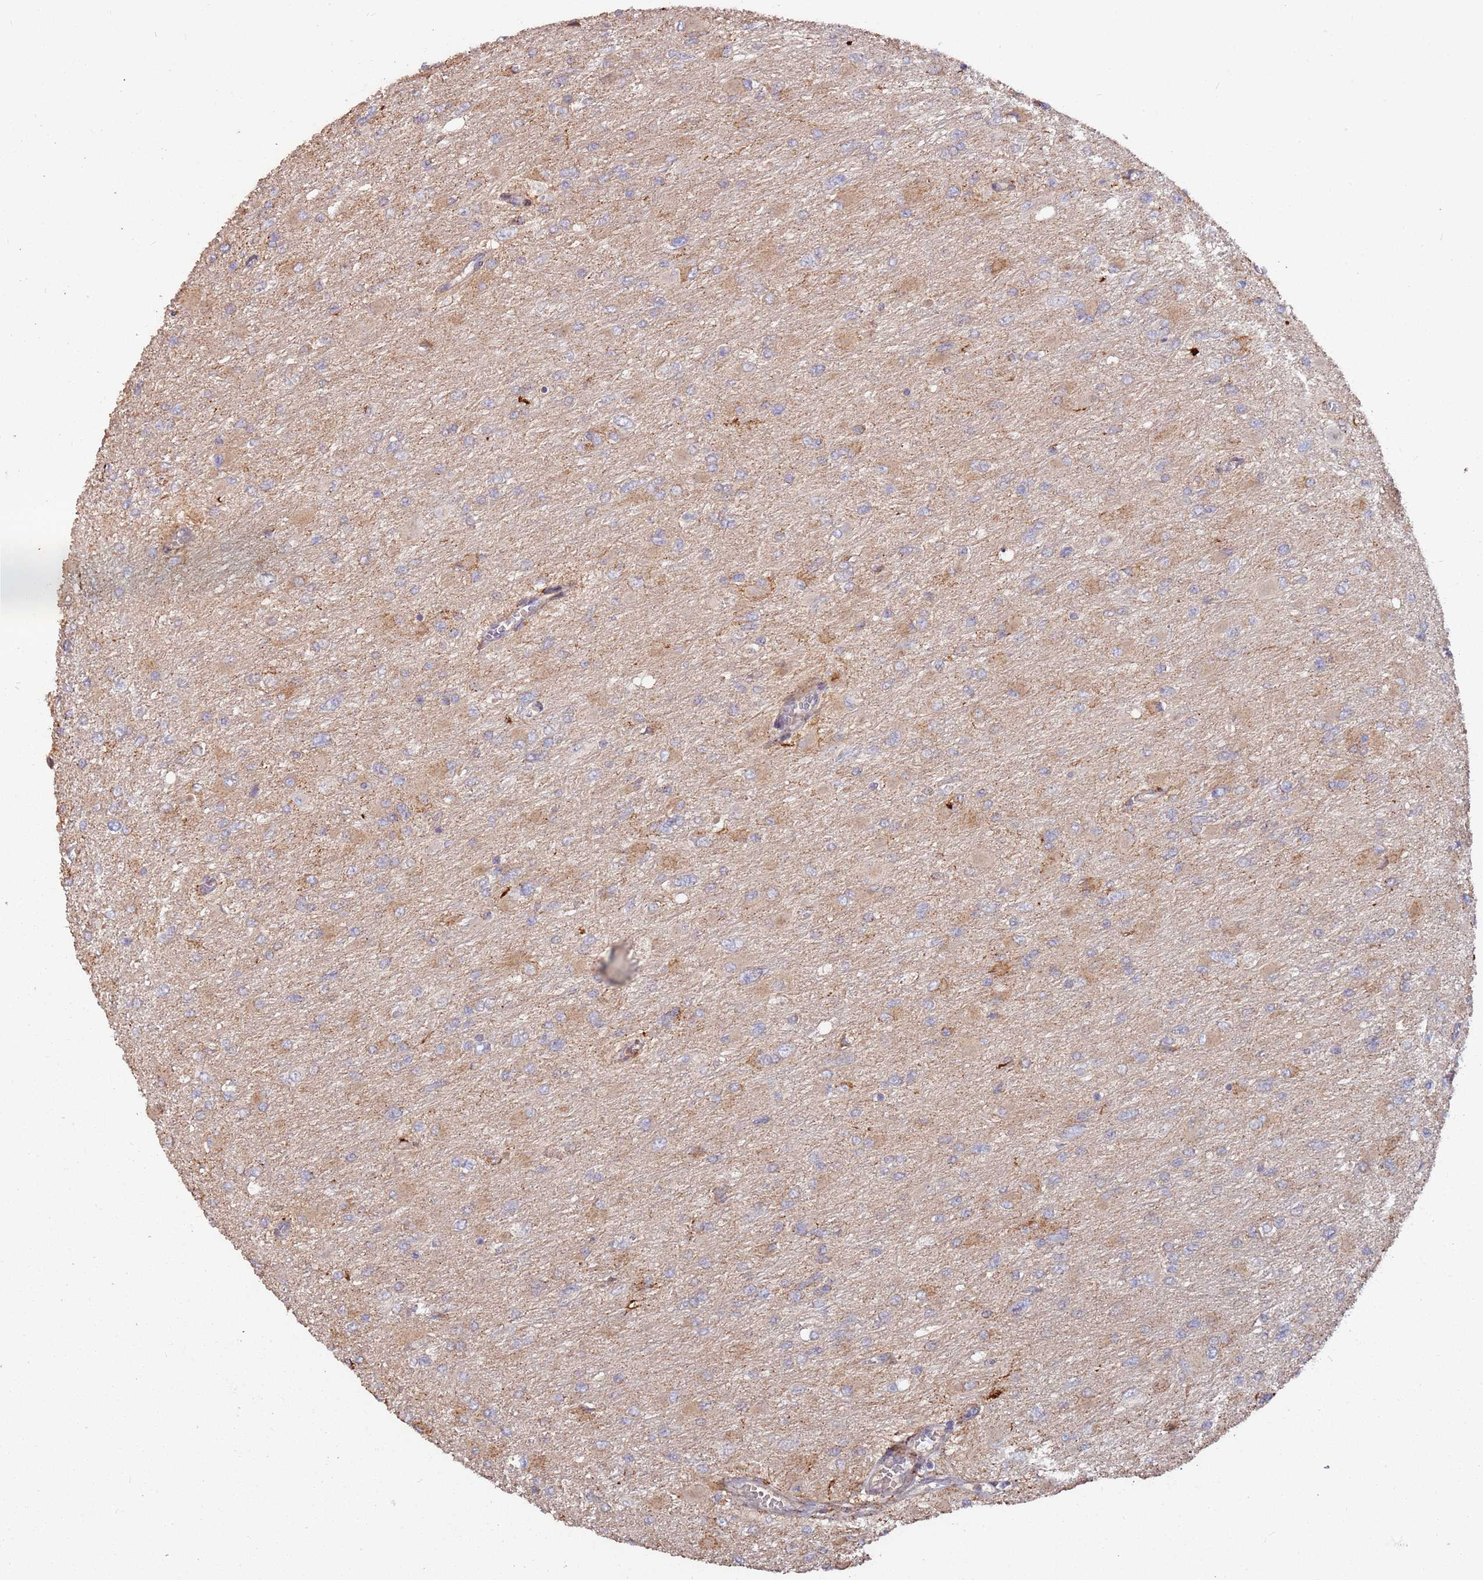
{"staining": {"intensity": "moderate", "quantity": "<25%", "location": "cytoplasmic/membranous"}, "tissue": "glioma", "cell_type": "Tumor cells", "image_type": "cancer", "snomed": [{"axis": "morphology", "description": "Glioma, malignant, High grade"}, {"axis": "topography", "description": "Cerebral cortex"}], "caption": "Immunohistochemistry micrograph of neoplastic tissue: malignant glioma (high-grade) stained using immunohistochemistry (IHC) reveals low levels of moderate protein expression localized specifically in the cytoplasmic/membranous of tumor cells, appearing as a cytoplasmic/membranous brown color.", "gene": "LACC1", "patient": {"sex": "female", "age": 36}}